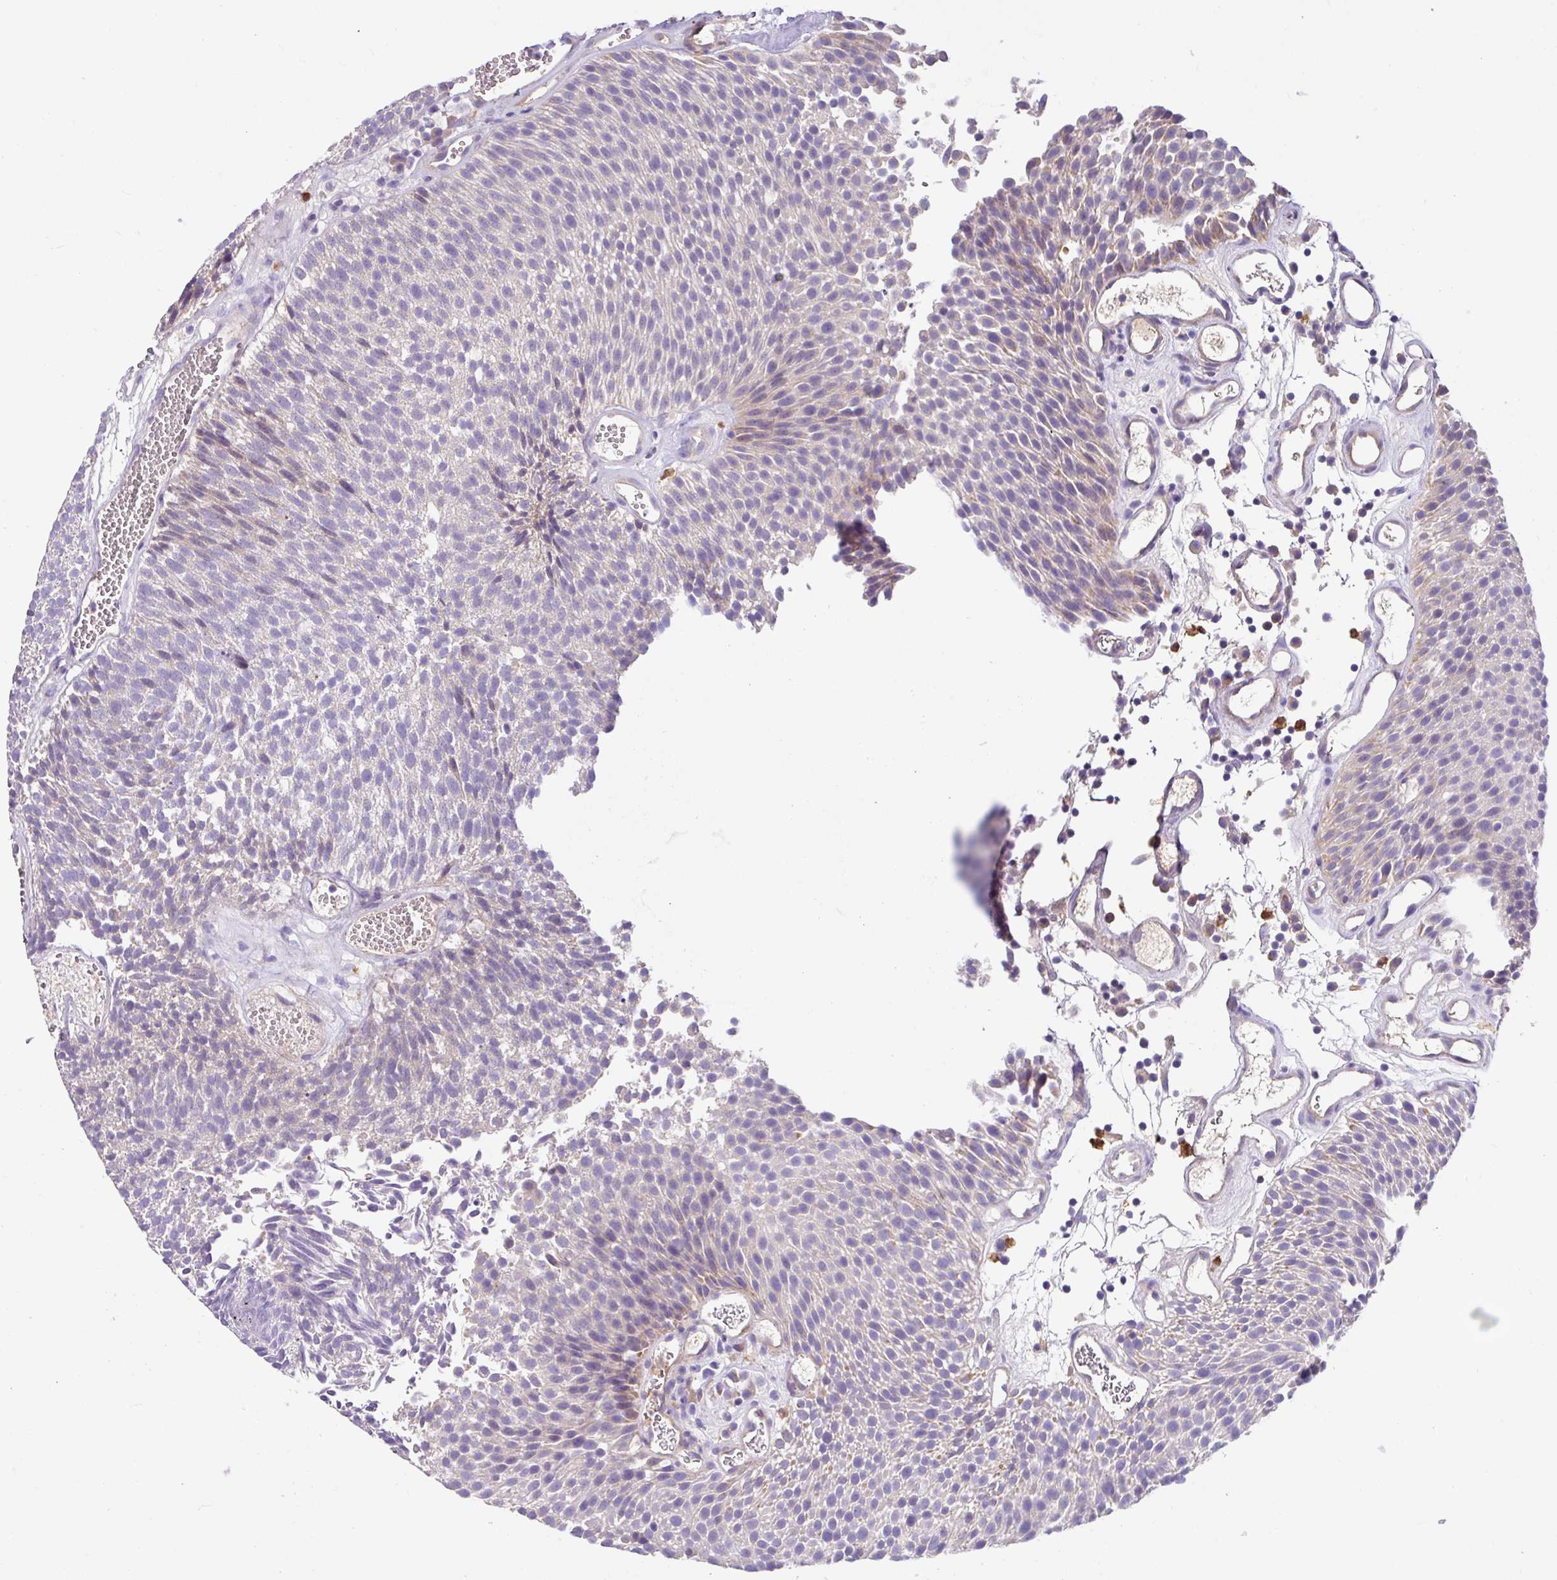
{"staining": {"intensity": "weak", "quantity": "<25%", "location": "cytoplasmic/membranous"}, "tissue": "urothelial cancer", "cell_type": "Tumor cells", "image_type": "cancer", "snomed": [{"axis": "morphology", "description": "Urothelial carcinoma, Low grade"}, {"axis": "topography", "description": "Urinary bladder"}], "caption": "High power microscopy histopathology image of an immunohistochemistry photomicrograph of urothelial cancer, revealing no significant expression in tumor cells.", "gene": "CRISP3", "patient": {"sex": "female", "age": 79}}